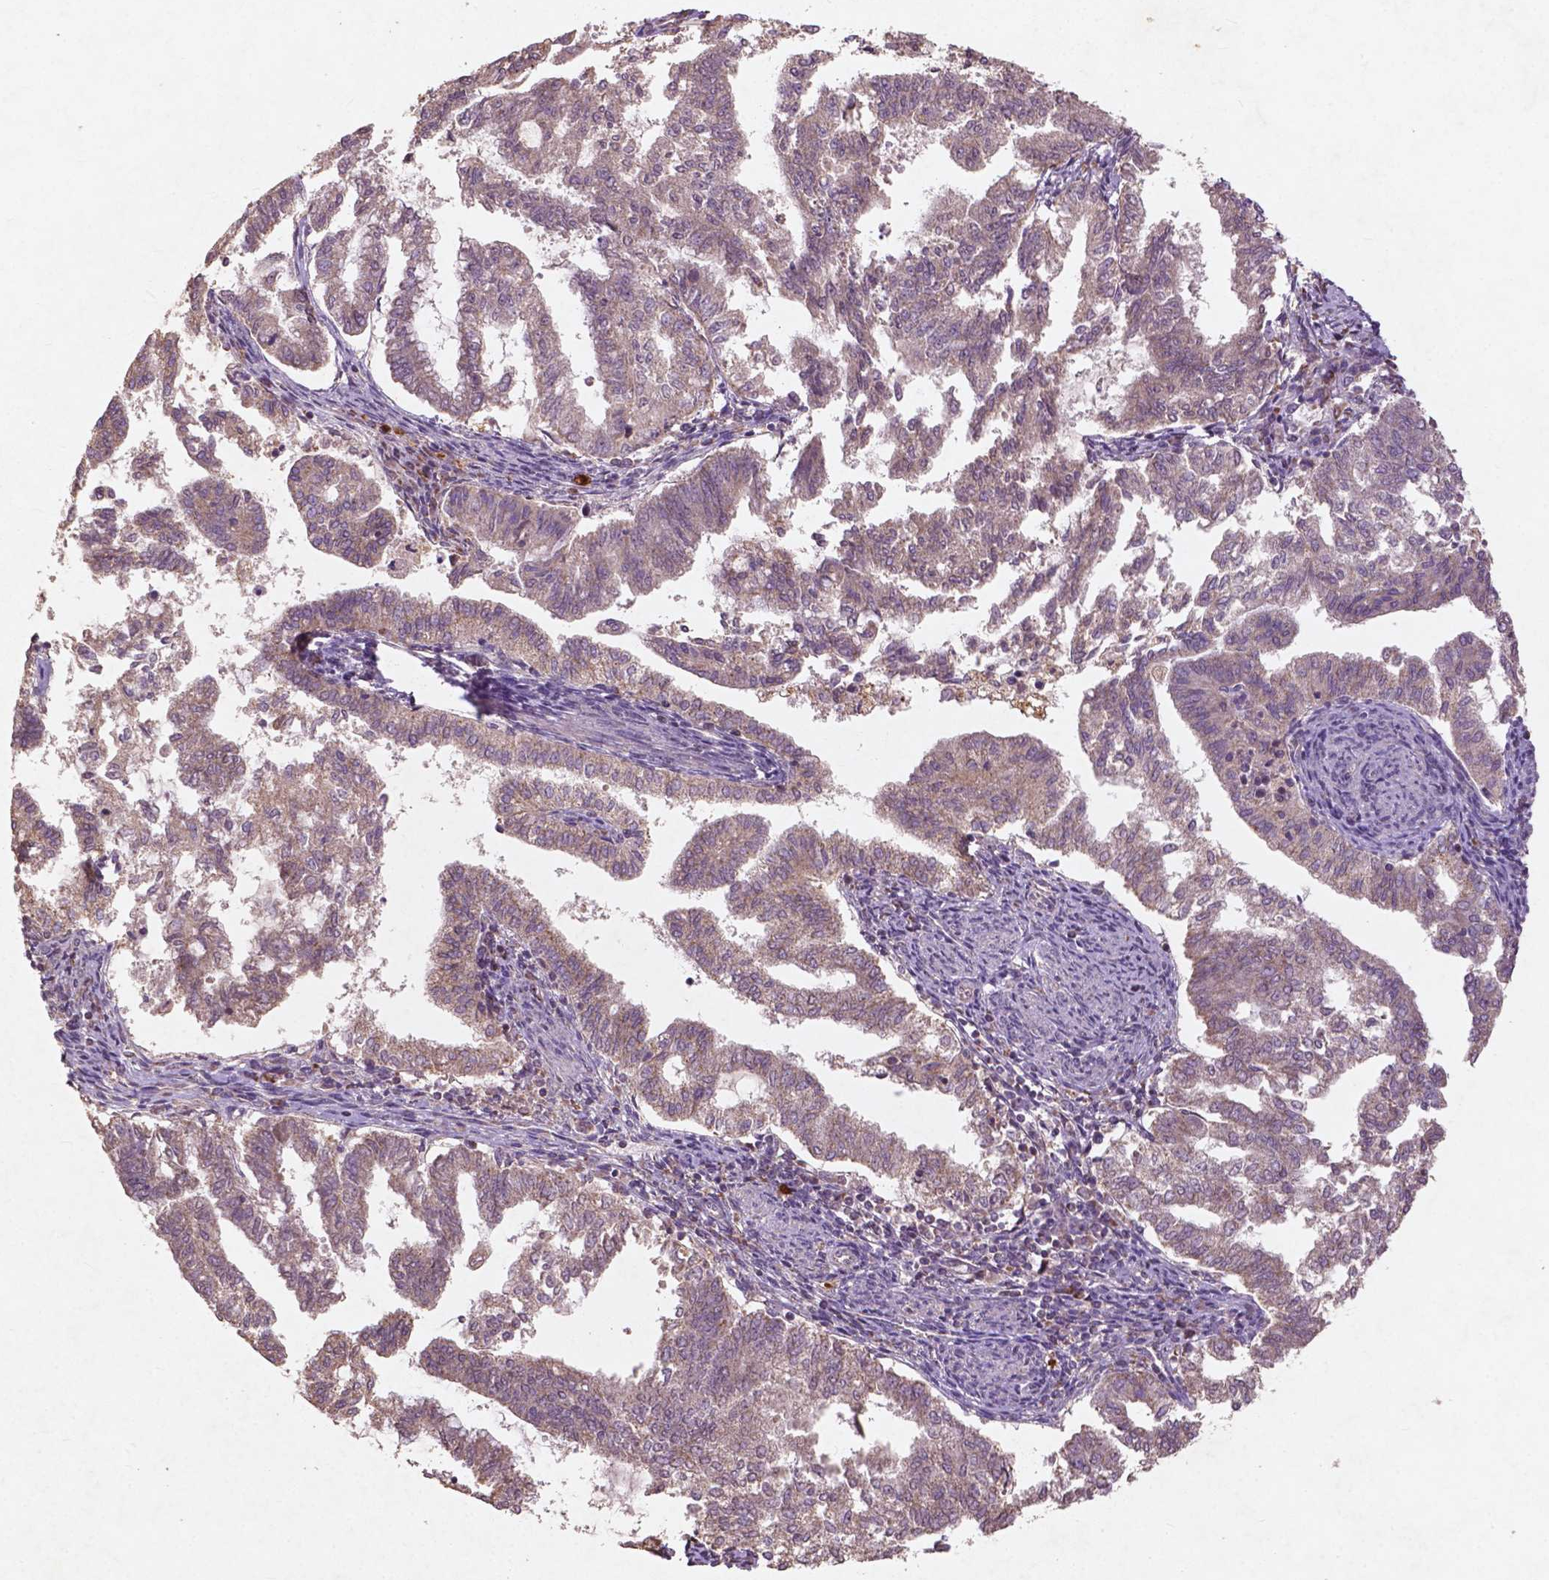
{"staining": {"intensity": "moderate", "quantity": "25%-75%", "location": "cytoplasmic/membranous"}, "tissue": "endometrial cancer", "cell_type": "Tumor cells", "image_type": "cancer", "snomed": [{"axis": "morphology", "description": "Adenocarcinoma, NOS"}, {"axis": "topography", "description": "Endometrium"}], "caption": "Immunohistochemical staining of human adenocarcinoma (endometrial) demonstrates medium levels of moderate cytoplasmic/membranous staining in approximately 25%-75% of tumor cells.", "gene": "ST6GALNAC5", "patient": {"sex": "female", "age": 79}}